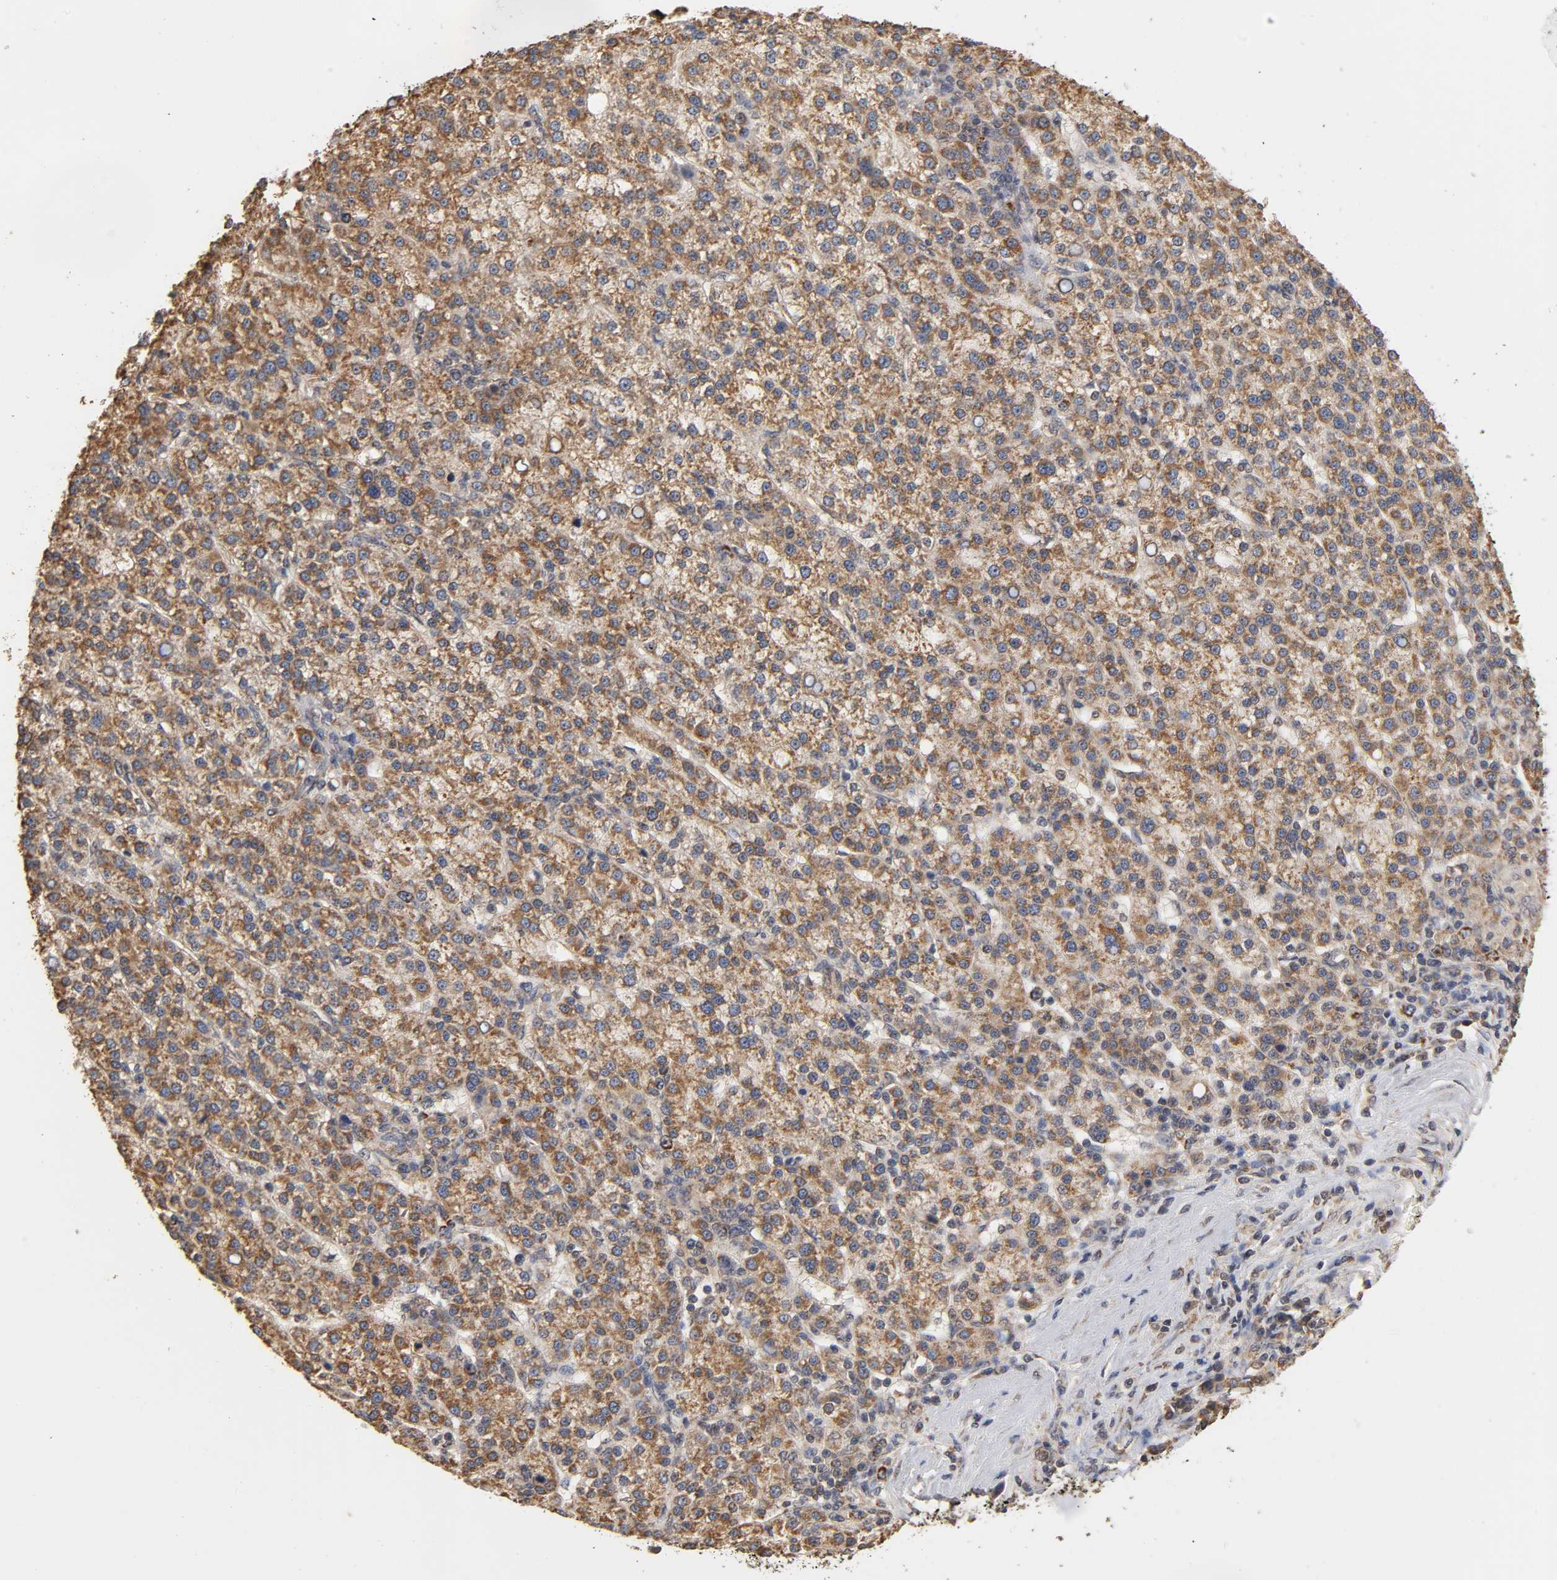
{"staining": {"intensity": "strong", "quantity": ">75%", "location": "cytoplasmic/membranous"}, "tissue": "liver cancer", "cell_type": "Tumor cells", "image_type": "cancer", "snomed": [{"axis": "morphology", "description": "Carcinoma, Hepatocellular, NOS"}, {"axis": "topography", "description": "Liver"}], "caption": "Brown immunohistochemical staining in human liver hepatocellular carcinoma shows strong cytoplasmic/membranous staining in about >75% of tumor cells. (IHC, brightfield microscopy, high magnification).", "gene": "PKN1", "patient": {"sex": "female", "age": 58}}